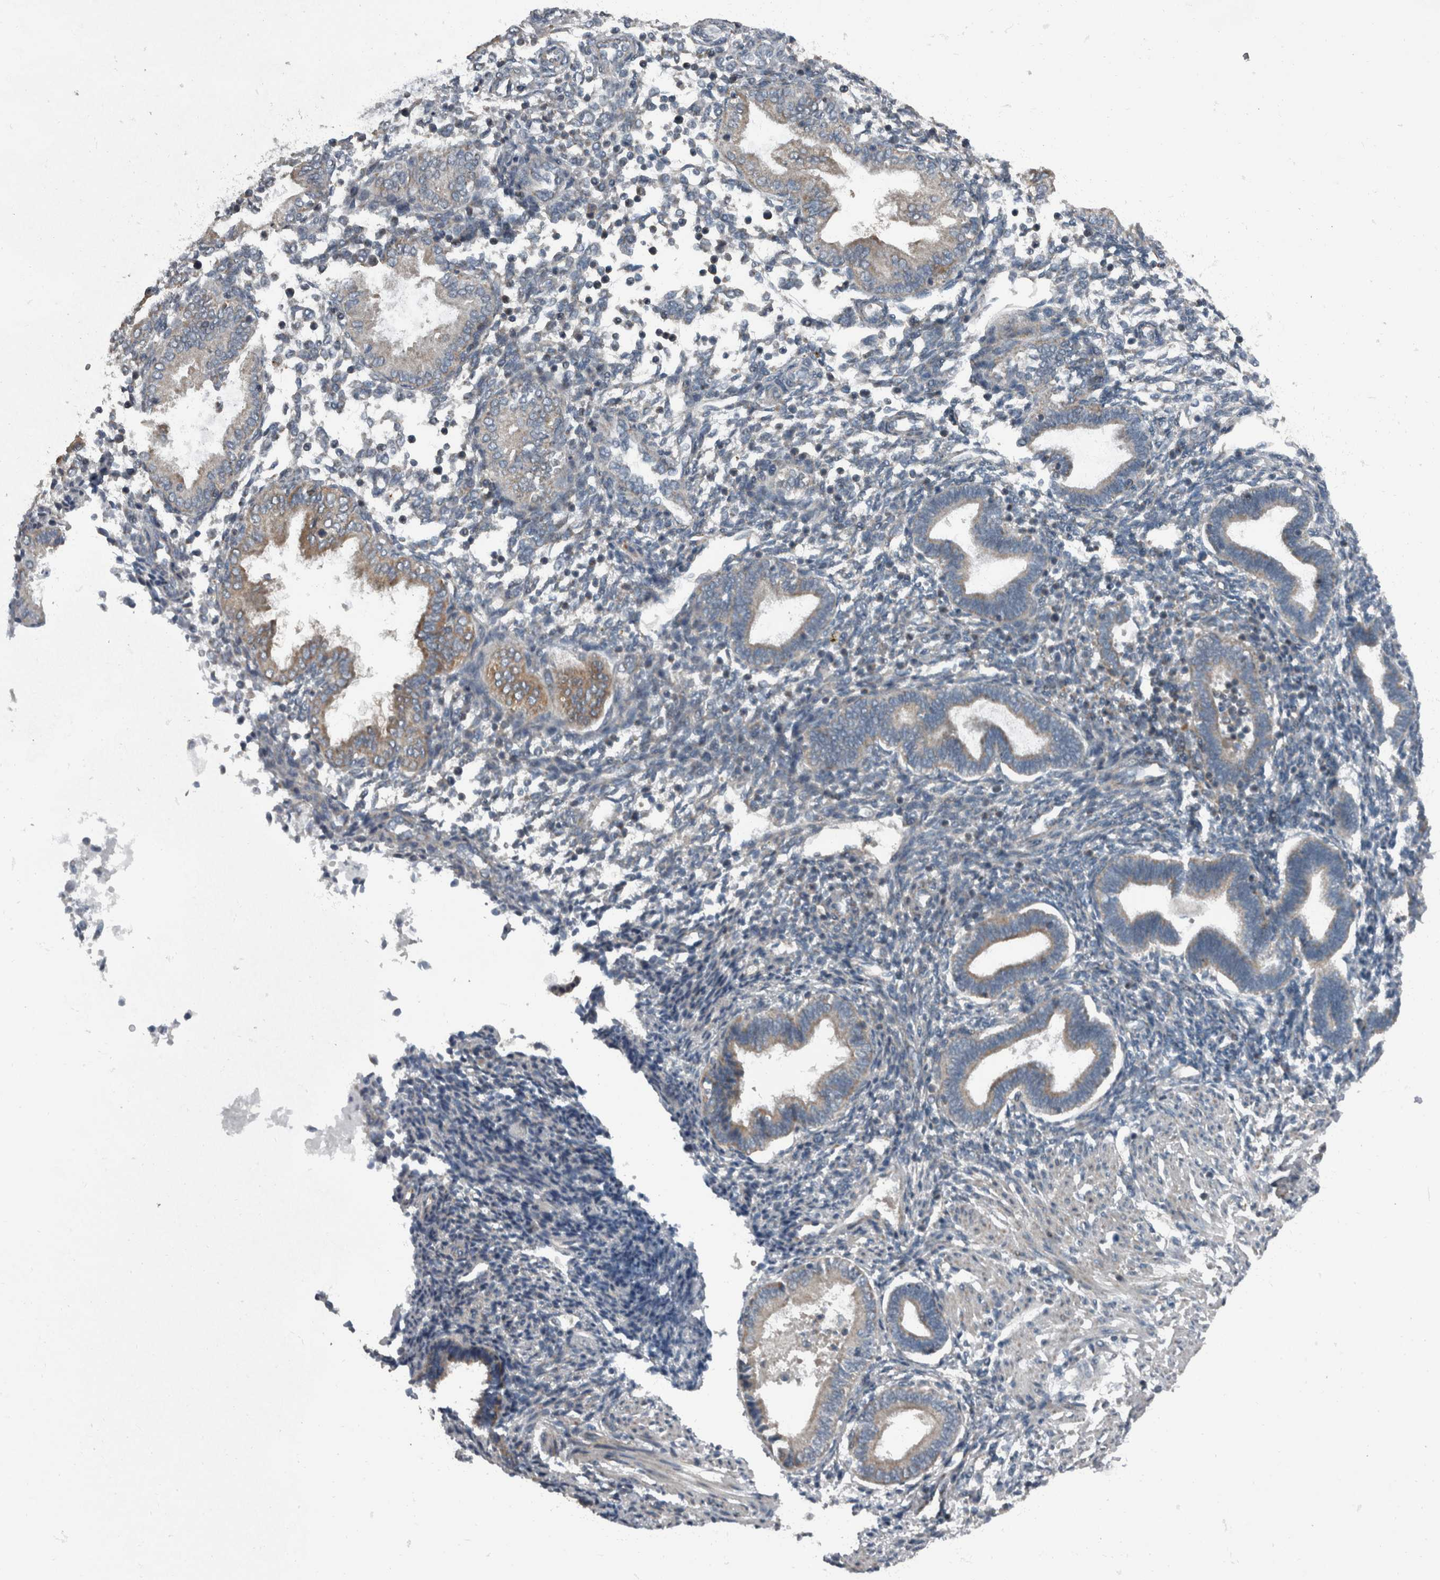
{"staining": {"intensity": "weak", "quantity": "<25%", "location": "cytoplasmic/membranous"}, "tissue": "endometrium", "cell_type": "Cells in endometrial stroma", "image_type": "normal", "snomed": [{"axis": "morphology", "description": "Normal tissue, NOS"}, {"axis": "topography", "description": "Endometrium"}], "caption": "Human endometrium stained for a protein using immunohistochemistry reveals no expression in cells in endometrial stroma.", "gene": "RABGGTB", "patient": {"sex": "female", "age": 53}}